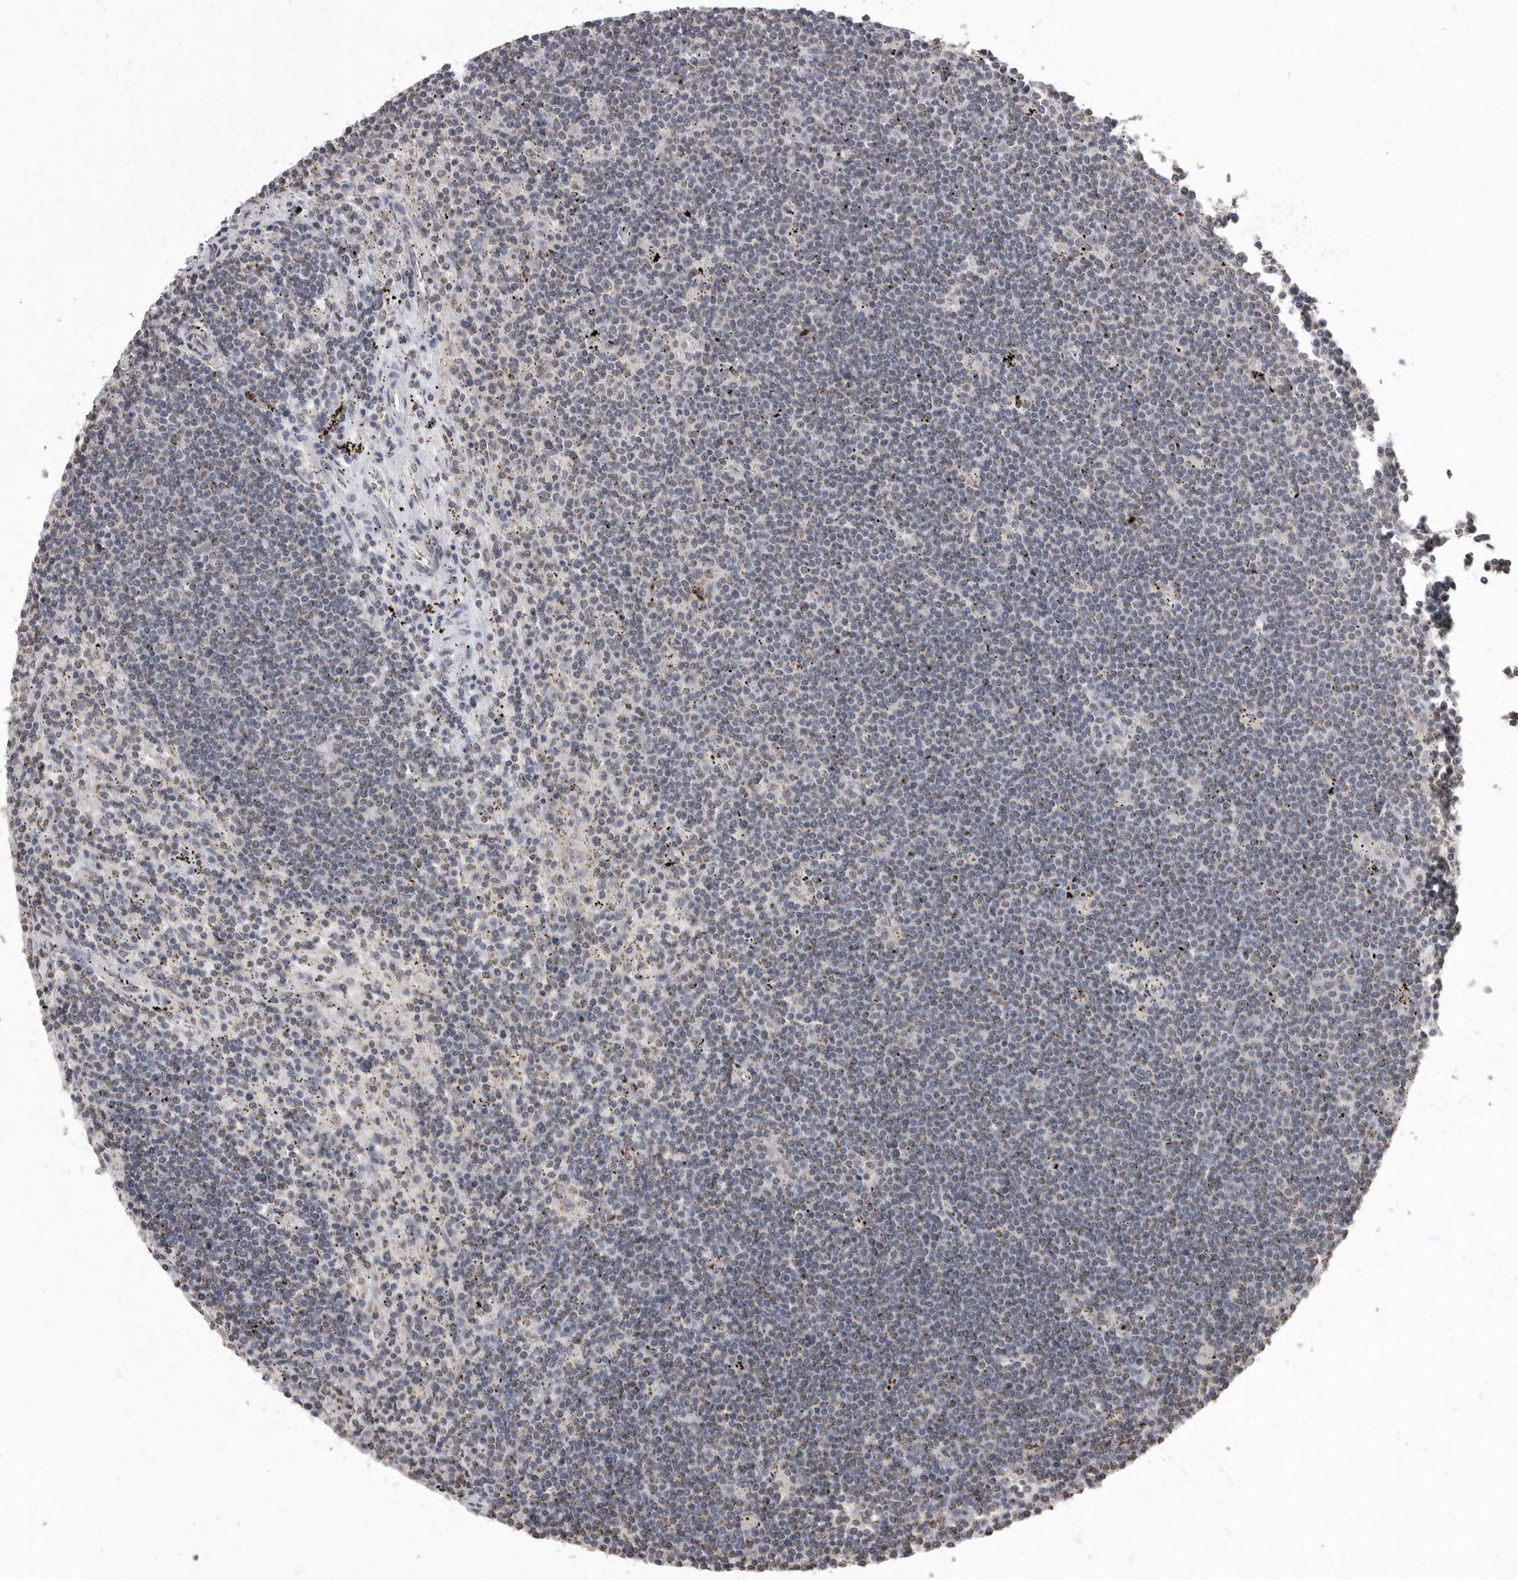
{"staining": {"intensity": "negative", "quantity": "none", "location": "none"}, "tissue": "lymphoma", "cell_type": "Tumor cells", "image_type": "cancer", "snomed": [{"axis": "morphology", "description": "Malignant lymphoma, non-Hodgkin's type, Low grade"}, {"axis": "topography", "description": "Spleen"}], "caption": "IHC image of neoplastic tissue: lymphoma stained with DAB (3,3'-diaminobenzidine) reveals no significant protein positivity in tumor cells.", "gene": "NBL1", "patient": {"sex": "male", "age": 76}}